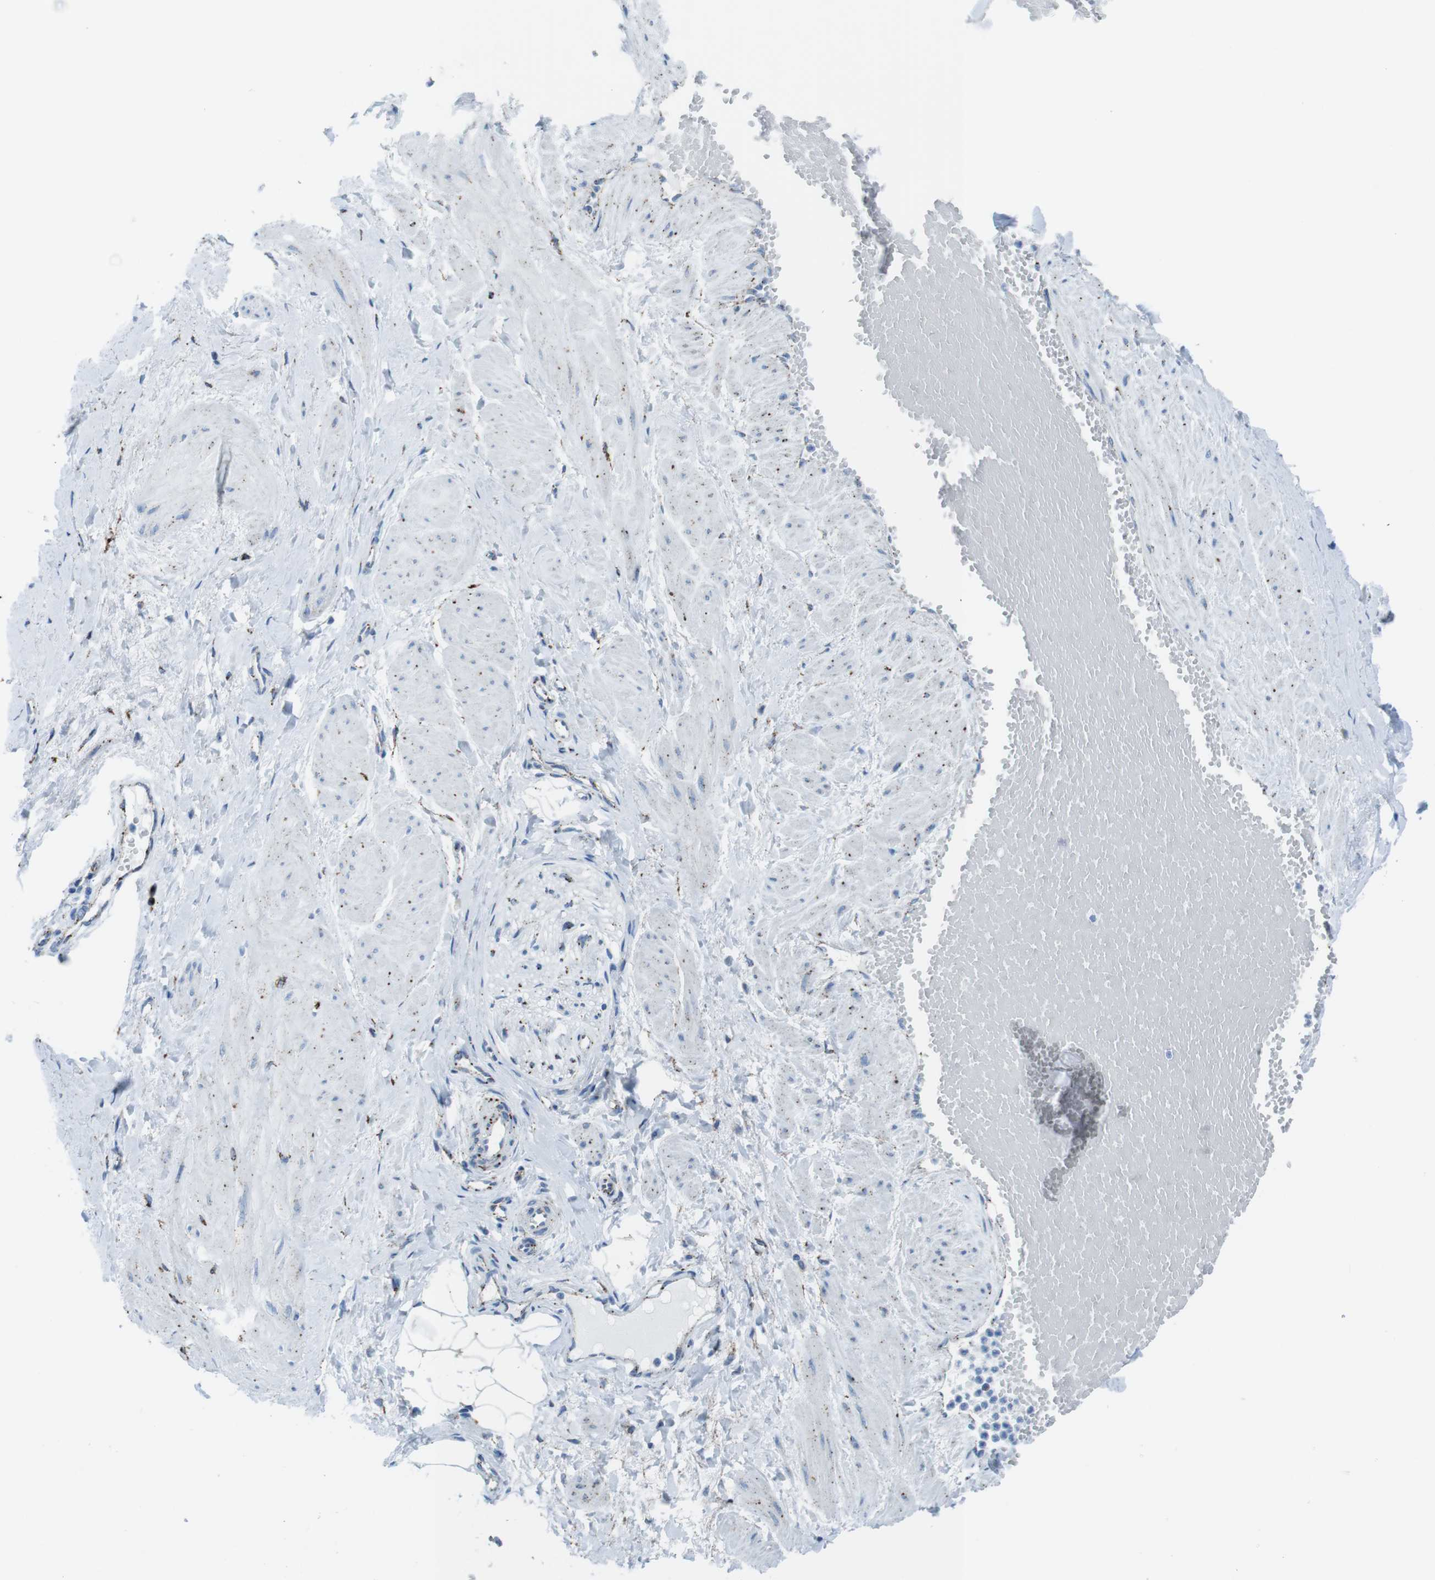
{"staining": {"intensity": "moderate", "quantity": ">75%", "location": "cytoplasmic/membranous"}, "tissue": "adipose tissue", "cell_type": "Adipocytes", "image_type": "normal", "snomed": [{"axis": "morphology", "description": "Normal tissue, NOS"}, {"axis": "topography", "description": "Soft tissue"}, {"axis": "topography", "description": "Vascular tissue"}], "caption": "Adipose tissue stained with DAB immunohistochemistry (IHC) shows medium levels of moderate cytoplasmic/membranous staining in approximately >75% of adipocytes.", "gene": "SCARB2", "patient": {"sex": "female", "age": 35}}